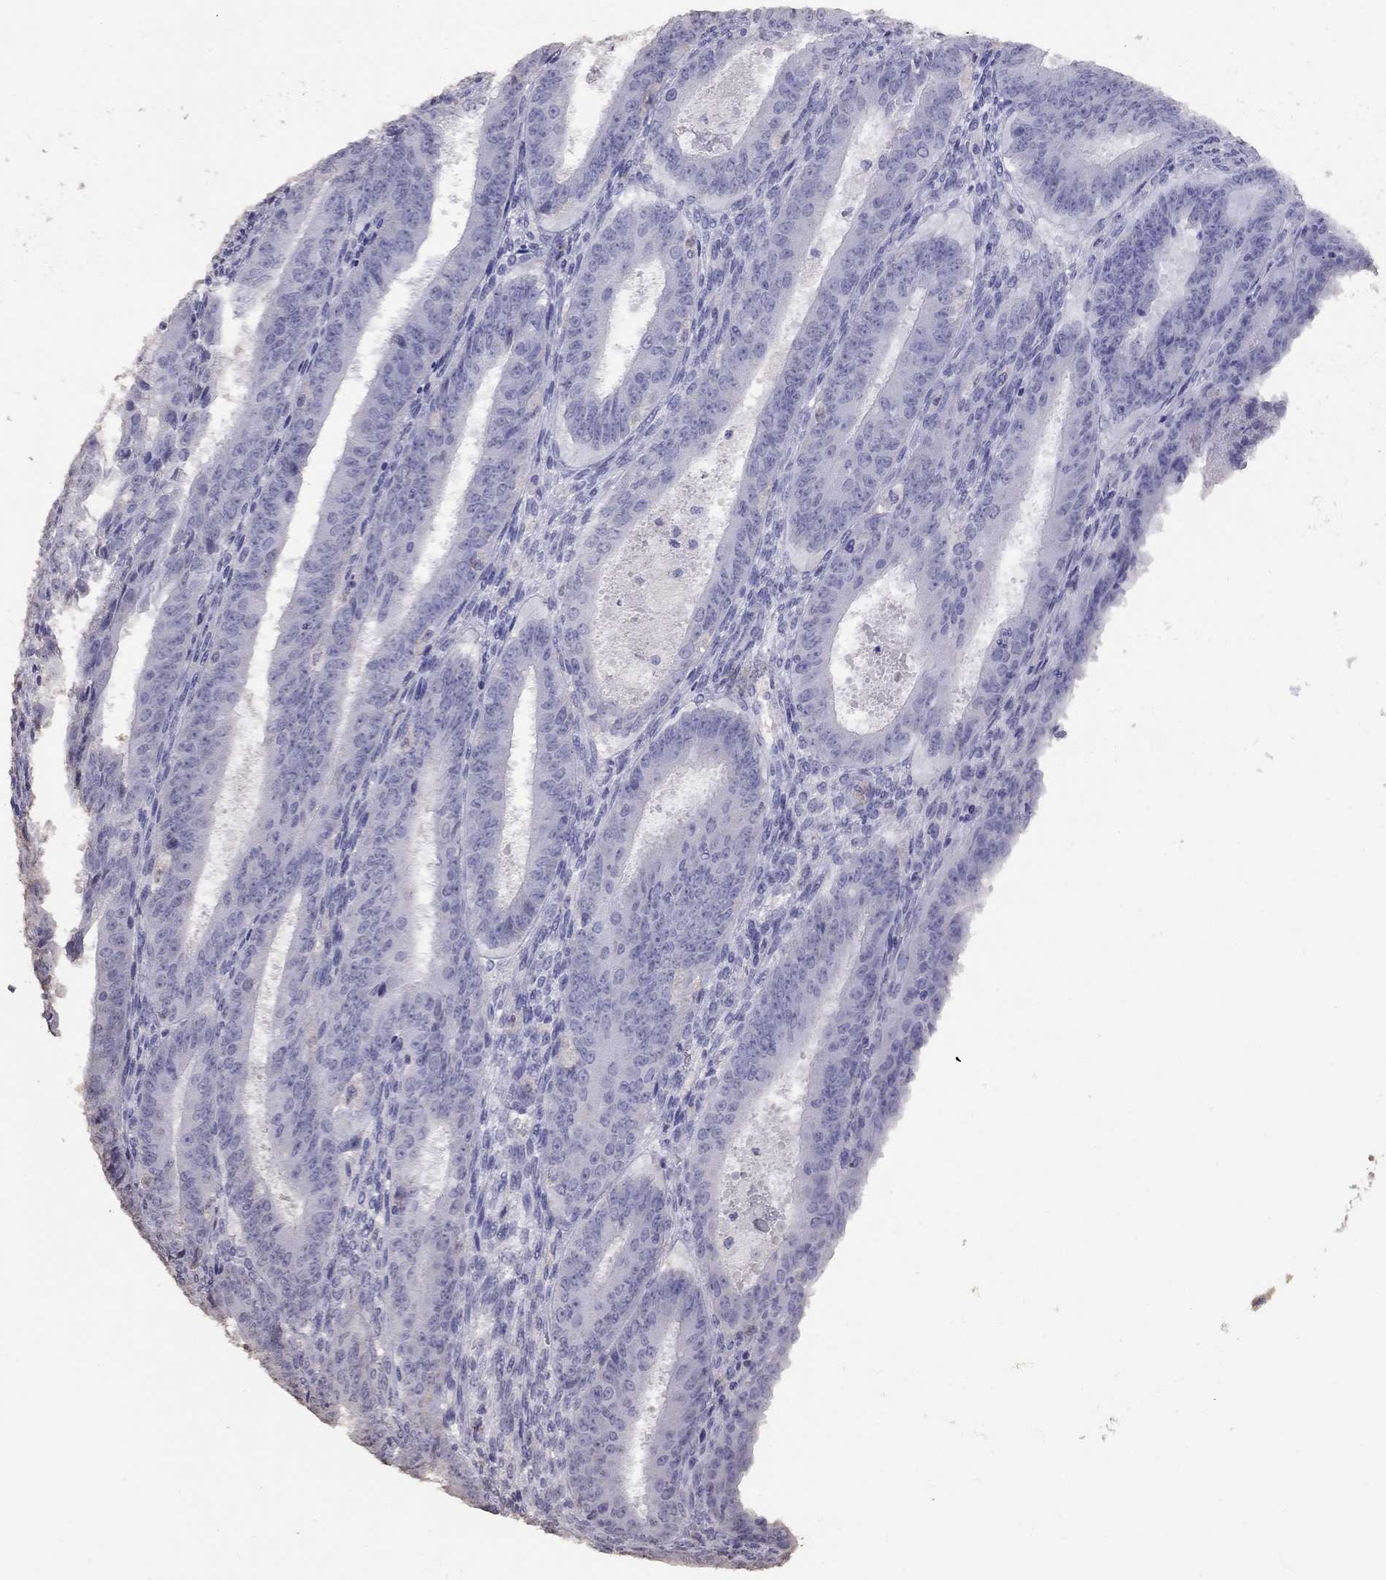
{"staining": {"intensity": "negative", "quantity": "none", "location": "none"}, "tissue": "ovarian cancer", "cell_type": "Tumor cells", "image_type": "cancer", "snomed": [{"axis": "morphology", "description": "Carcinoma, endometroid"}, {"axis": "topography", "description": "Ovary"}], "caption": "High magnification brightfield microscopy of ovarian endometroid carcinoma stained with DAB (brown) and counterstained with hematoxylin (blue): tumor cells show no significant positivity. The staining was performed using DAB to visualize the protein expression in brown, while the nuclei were stained in blue with hematoxylin (Magnification: 20x).", "gene": "SUN3", "patient": {"sex": "female", "age": 42}}